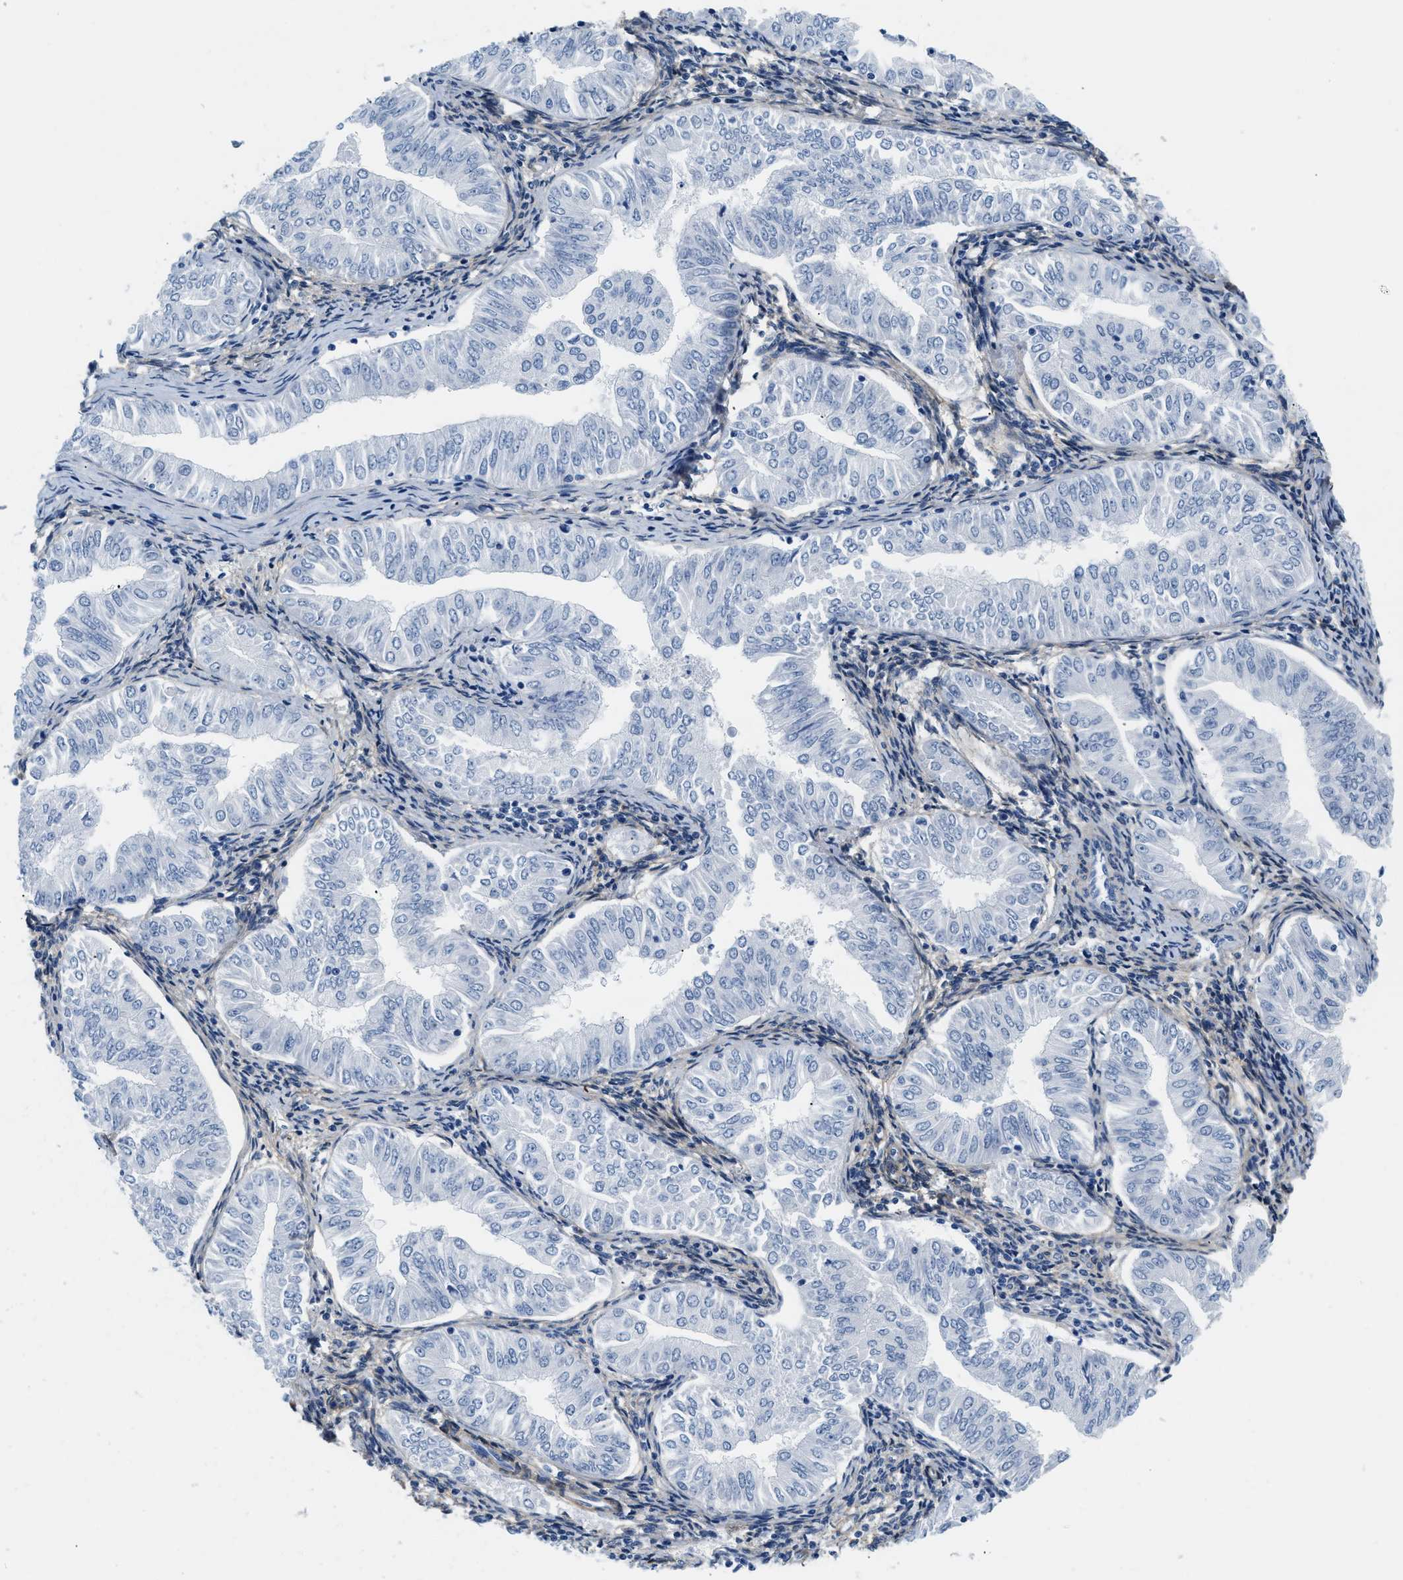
{"staining": {"intensity": "negative", "quantity": "none", "location": "none"}, "tissue": "endometrial cancer", "cell_type": "Tumor cells", "image_type": "cancer", "snomed": [{"axis": "morphology", "description": "Normal tissue, NOS"}, {"axis": "morphology", "description": "Adenocarcinoma, NOS"}, {"axis": "topography", "description": "Endometrium"}], "caption": "Image shows no significant protein expression in tumor cells of endometrial cancer (adenocarcinoma).", "gene": "PDGFRB", "patient": {"sex": "female", "age": 53}}